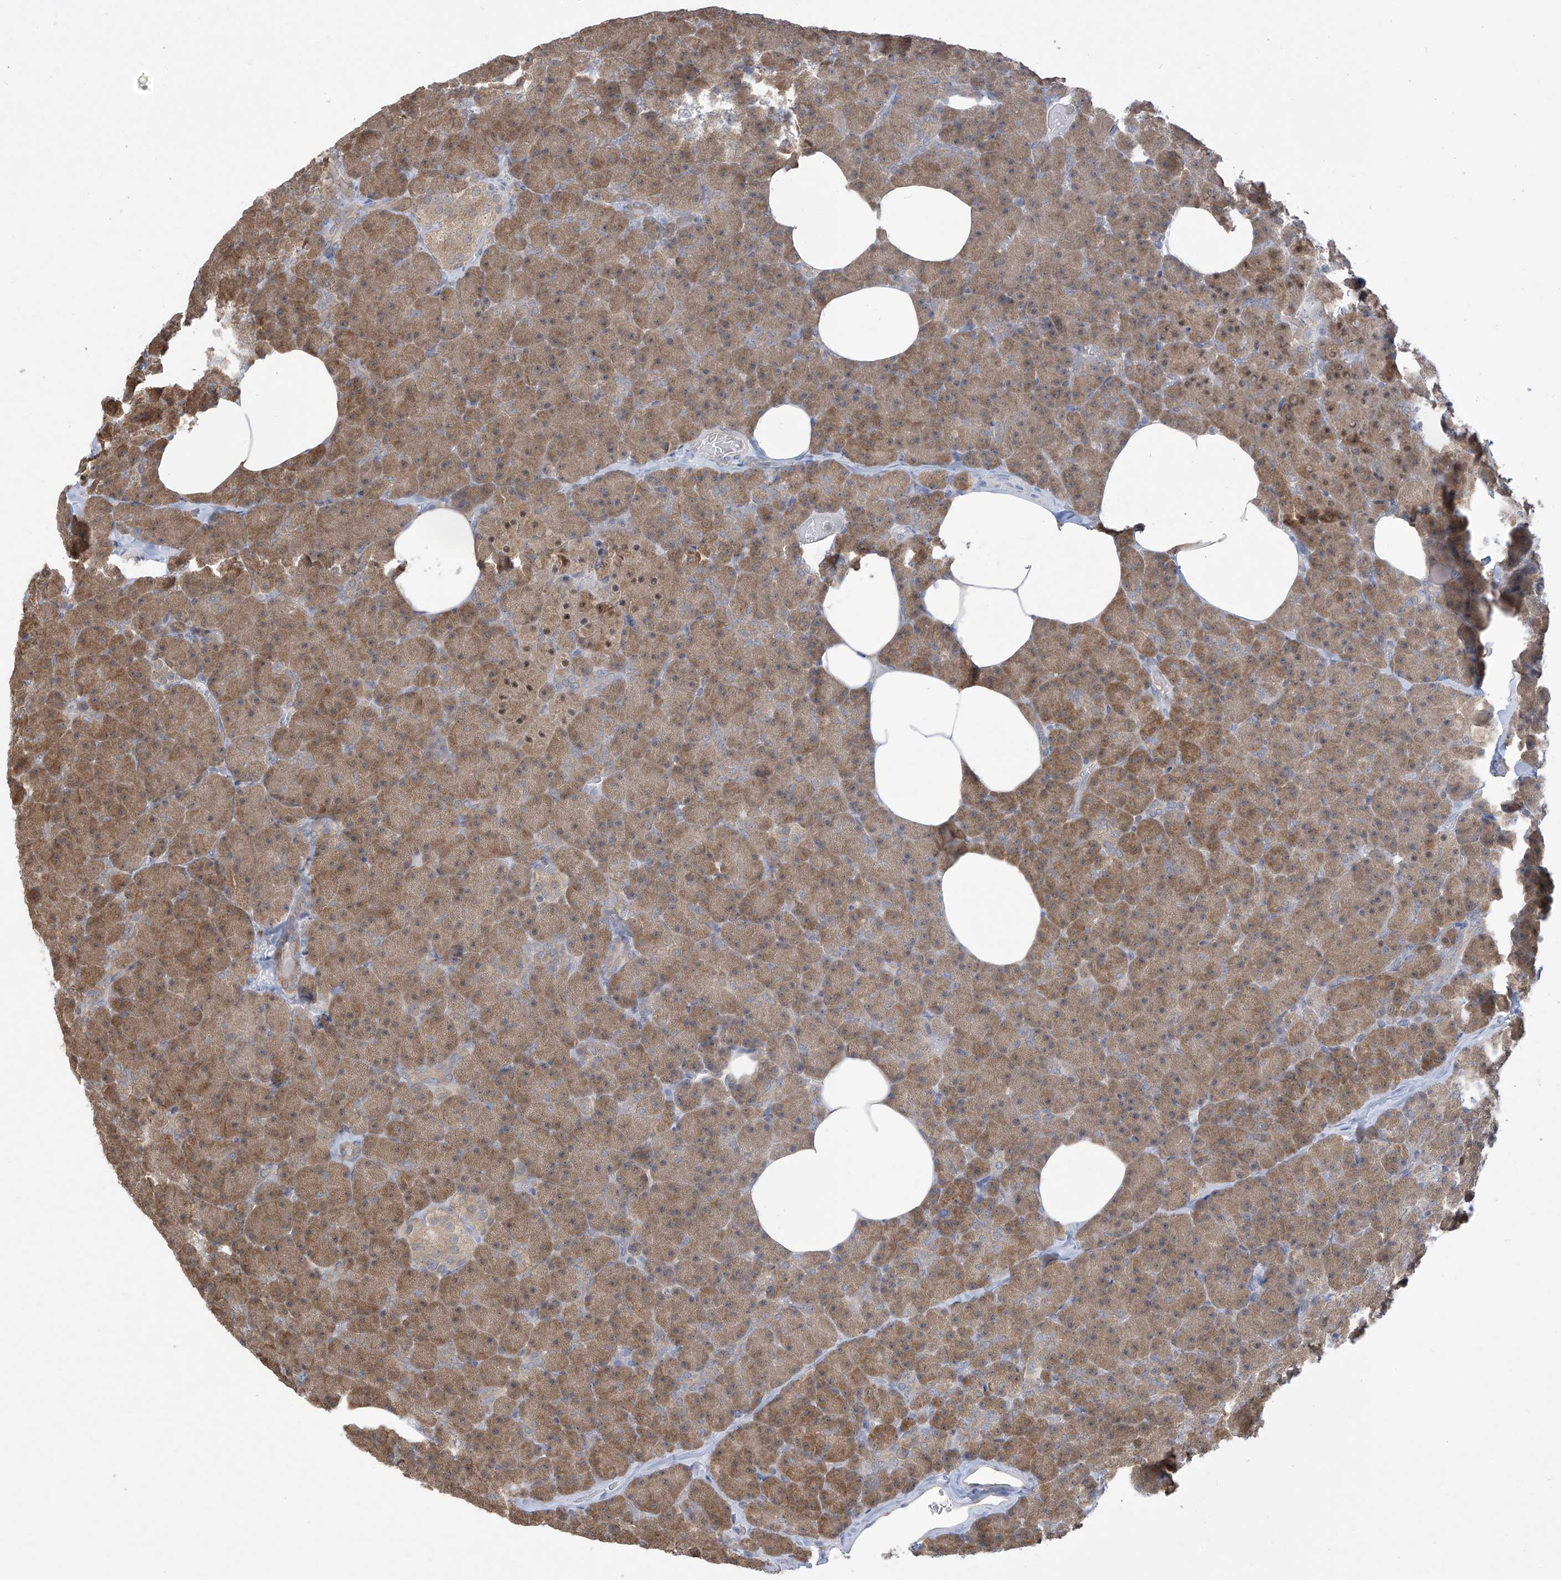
{"staining": {"intensity": "moderate", "quantity": ">75%", "location": "cytoplasmic/membranous"}, "tissue": "pancreas", "cell_type": "Exocrine glandular cells", "image_type": "normal", "snomed": [{"axis": "morphology", "description": "Normal tissue, NOS"}, {"axis": "morphology", "description": "Carcinoid, malignant, NOS"}, {"axis": "topography", "description": "Pancreas"}], "caption": "The image exhibits immunohistochemical staining of unremarkable pancreas. There is moderate cytoplasmic/membranous staining is identified in approximately >75% of exocrine glandular cells. Ihc stains the protein in brown and the nuclei are stained blue.", "gene": "IDH1", "patient": {"sex": "female", "age": 35}}